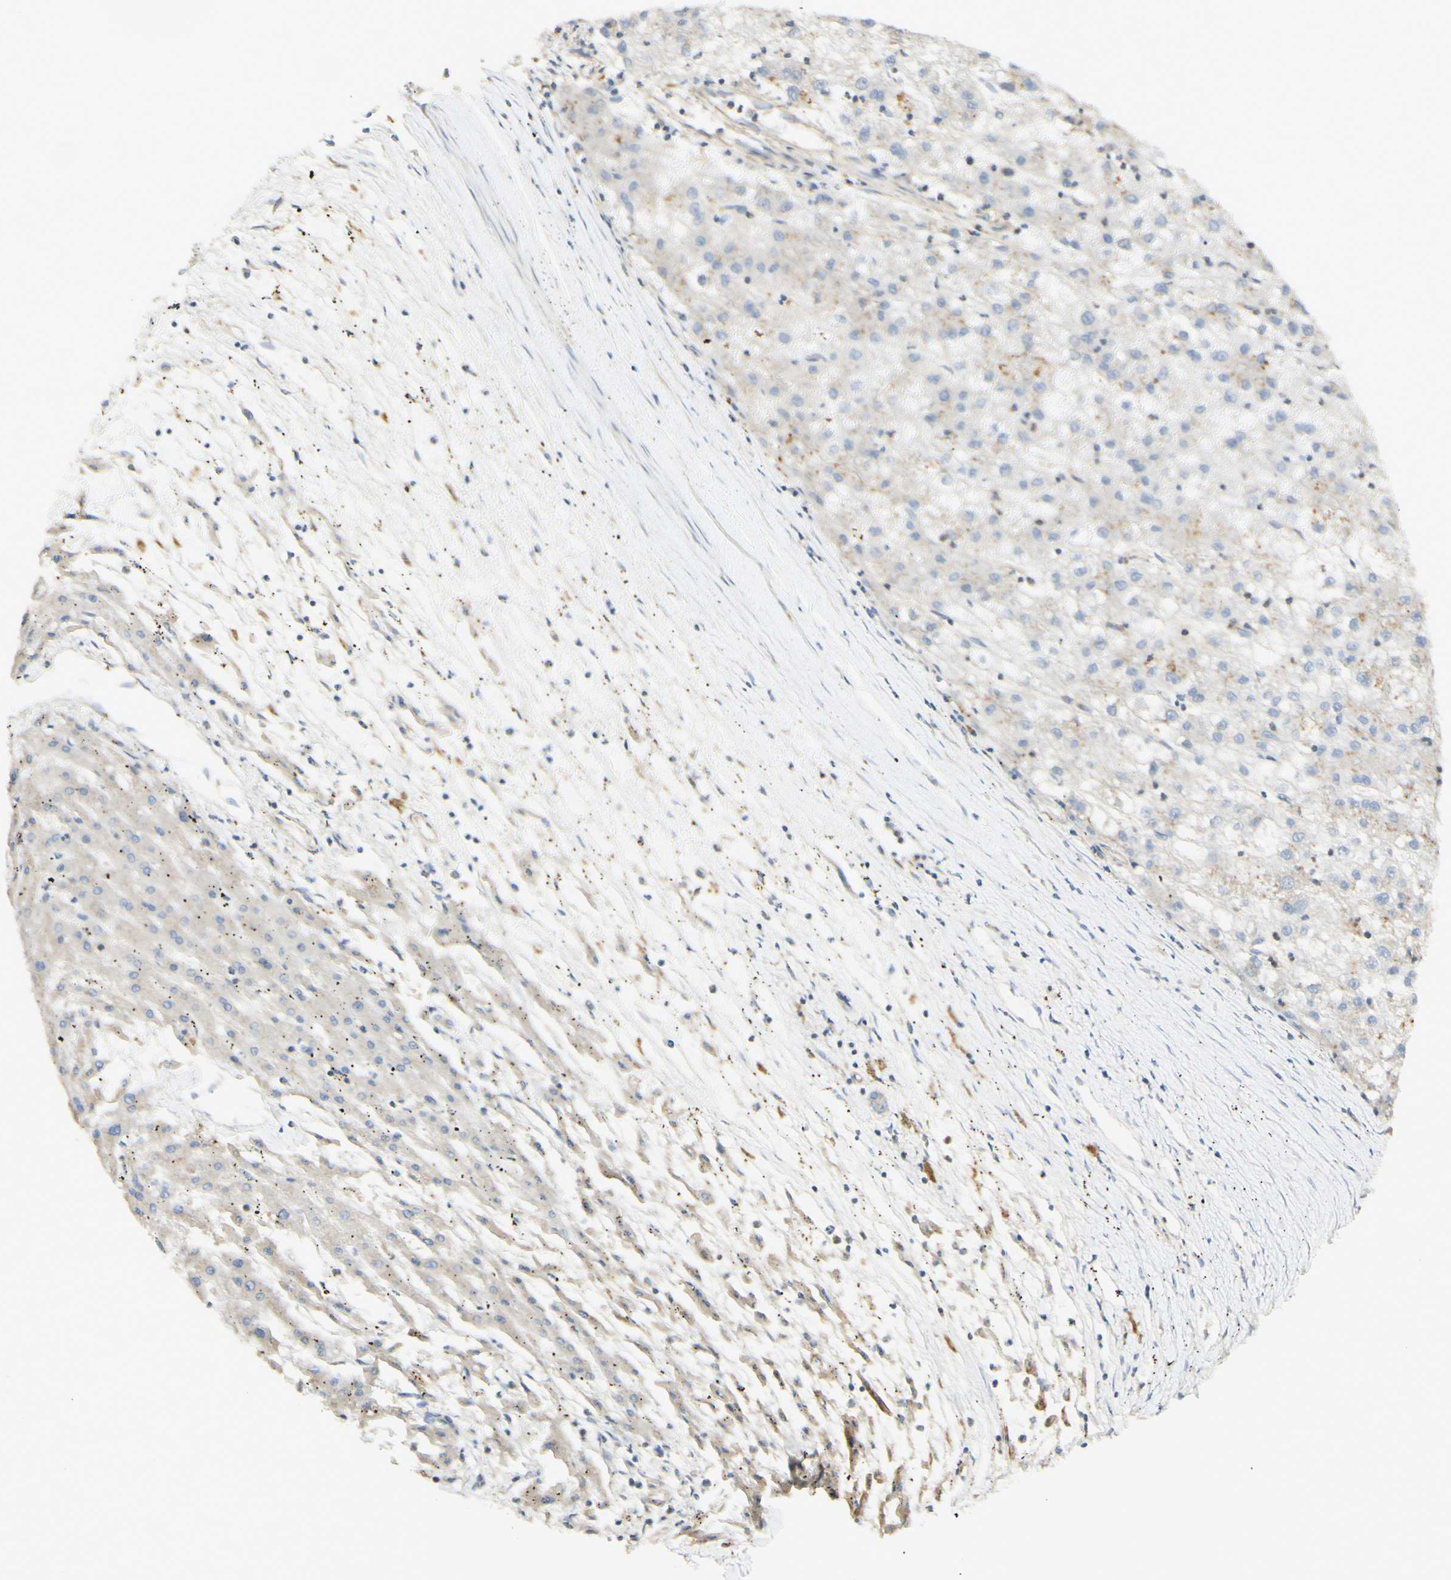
{"staining": {"intensity": "negative", "quantity": "none", "location": "none"}, "tissue": "liver cancer", "cell_type": "Tumor cells", "image_type": "cancer", "snomed": [{"axis": "morphology", "description": "Carcinoma, Hepatocellular, NOS"}, {"axis": "topography", "description": "Liver"}], "caption": "A photomicrograph of human liver hepatocellular carcinoma is negative for staining in tumor cells. (Immunohistochemistry, brightfield microscopy, high magnification).", "gene": "IKBKG", "patient": {"sex": "male", "age": 72}}